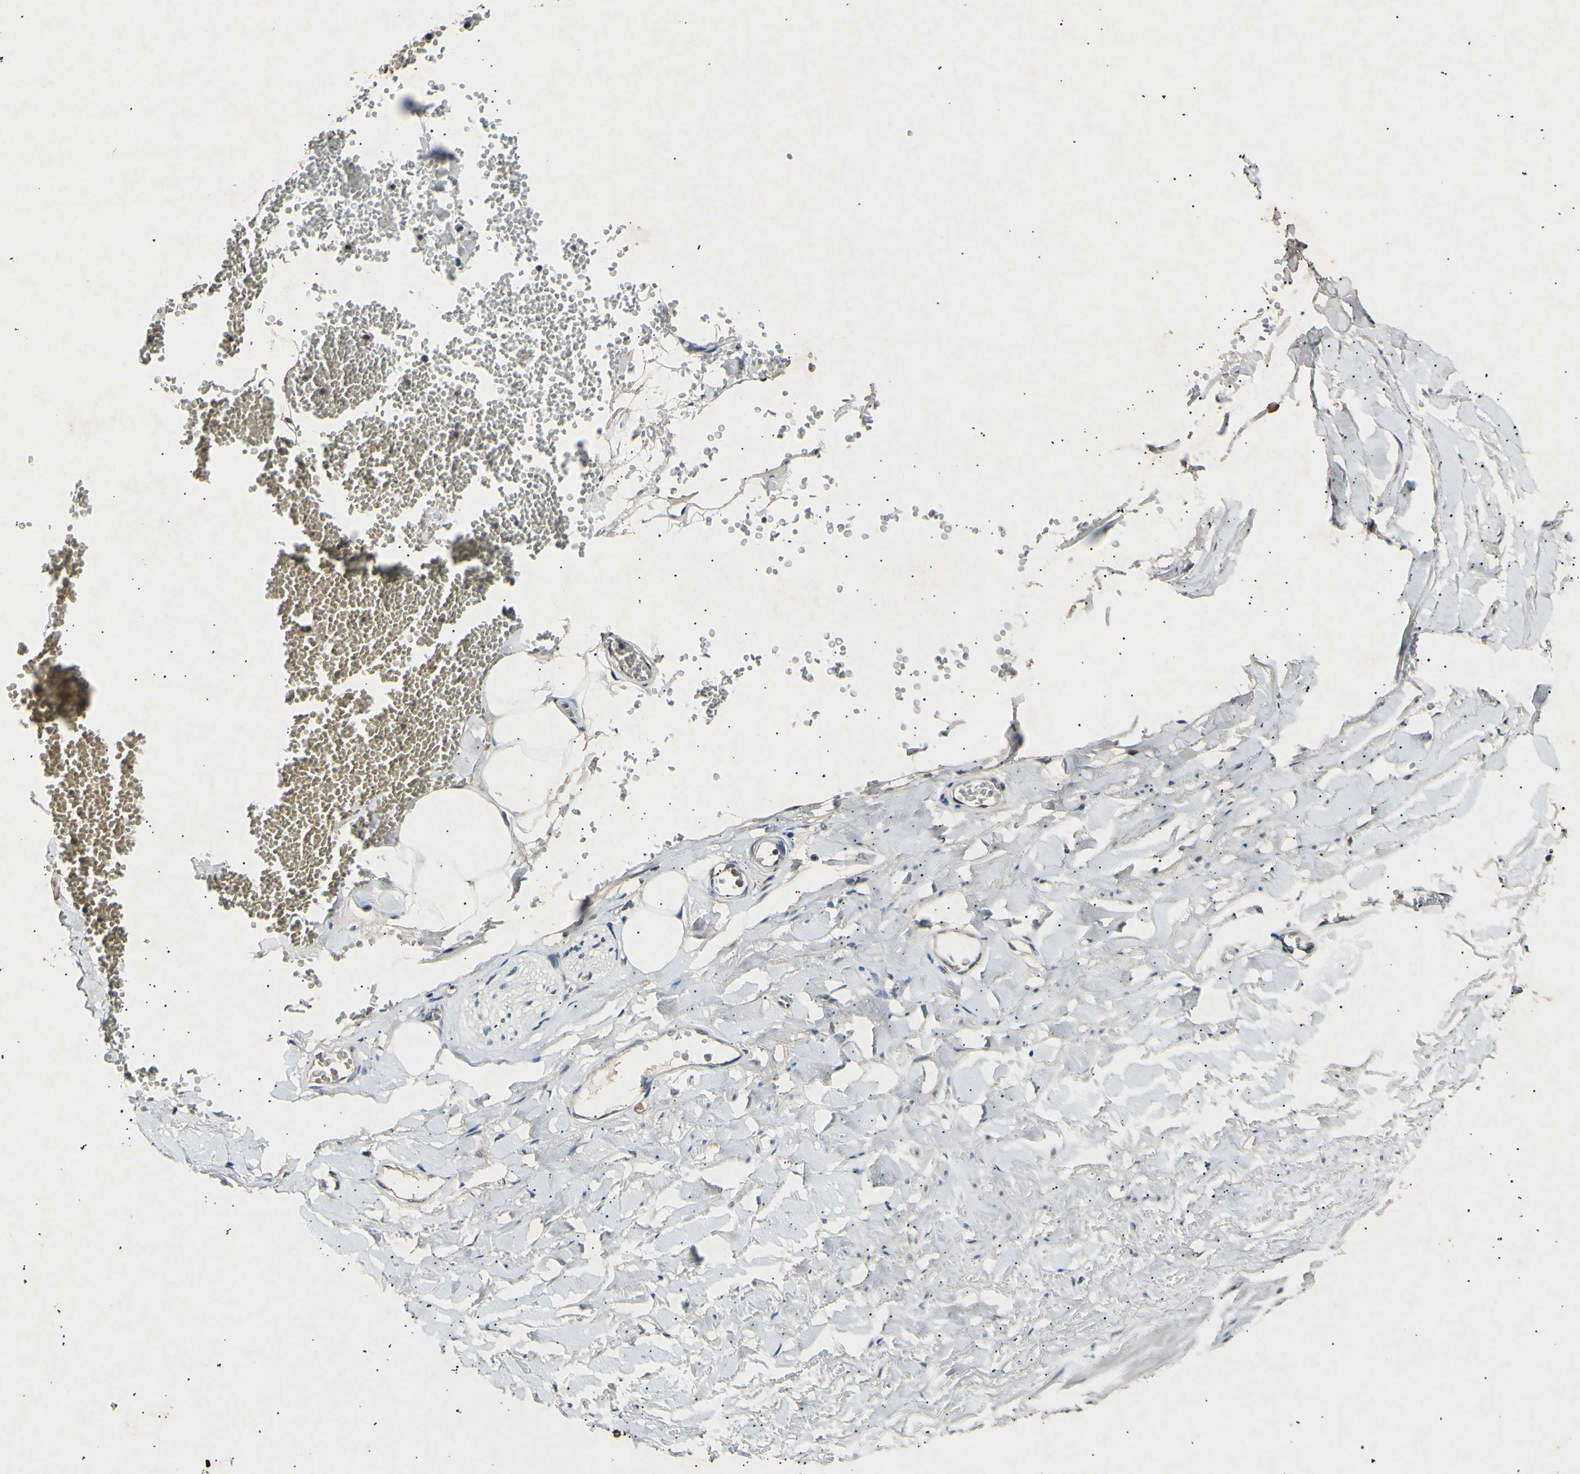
{"staining": {"intensity": "negative", "quantity": "none", "location": "none"}, "tissue": "adipose tissue", "cell_type": "Adipocytes", "image_type": "normal", "snomed": [{"axis": "morphology", "description": "Normal tissue, NOS"}, {"axis": "topography", "description": "Adipose tissue"}, {"axis": "topography", "description": "Peripheral nerve tissue"}], "caption": "The micrograph reveals no staining of adipocytes in benign adipose tissue.", "gene": "ADCY3", "patient": {"sex": "male", "age": 52}}